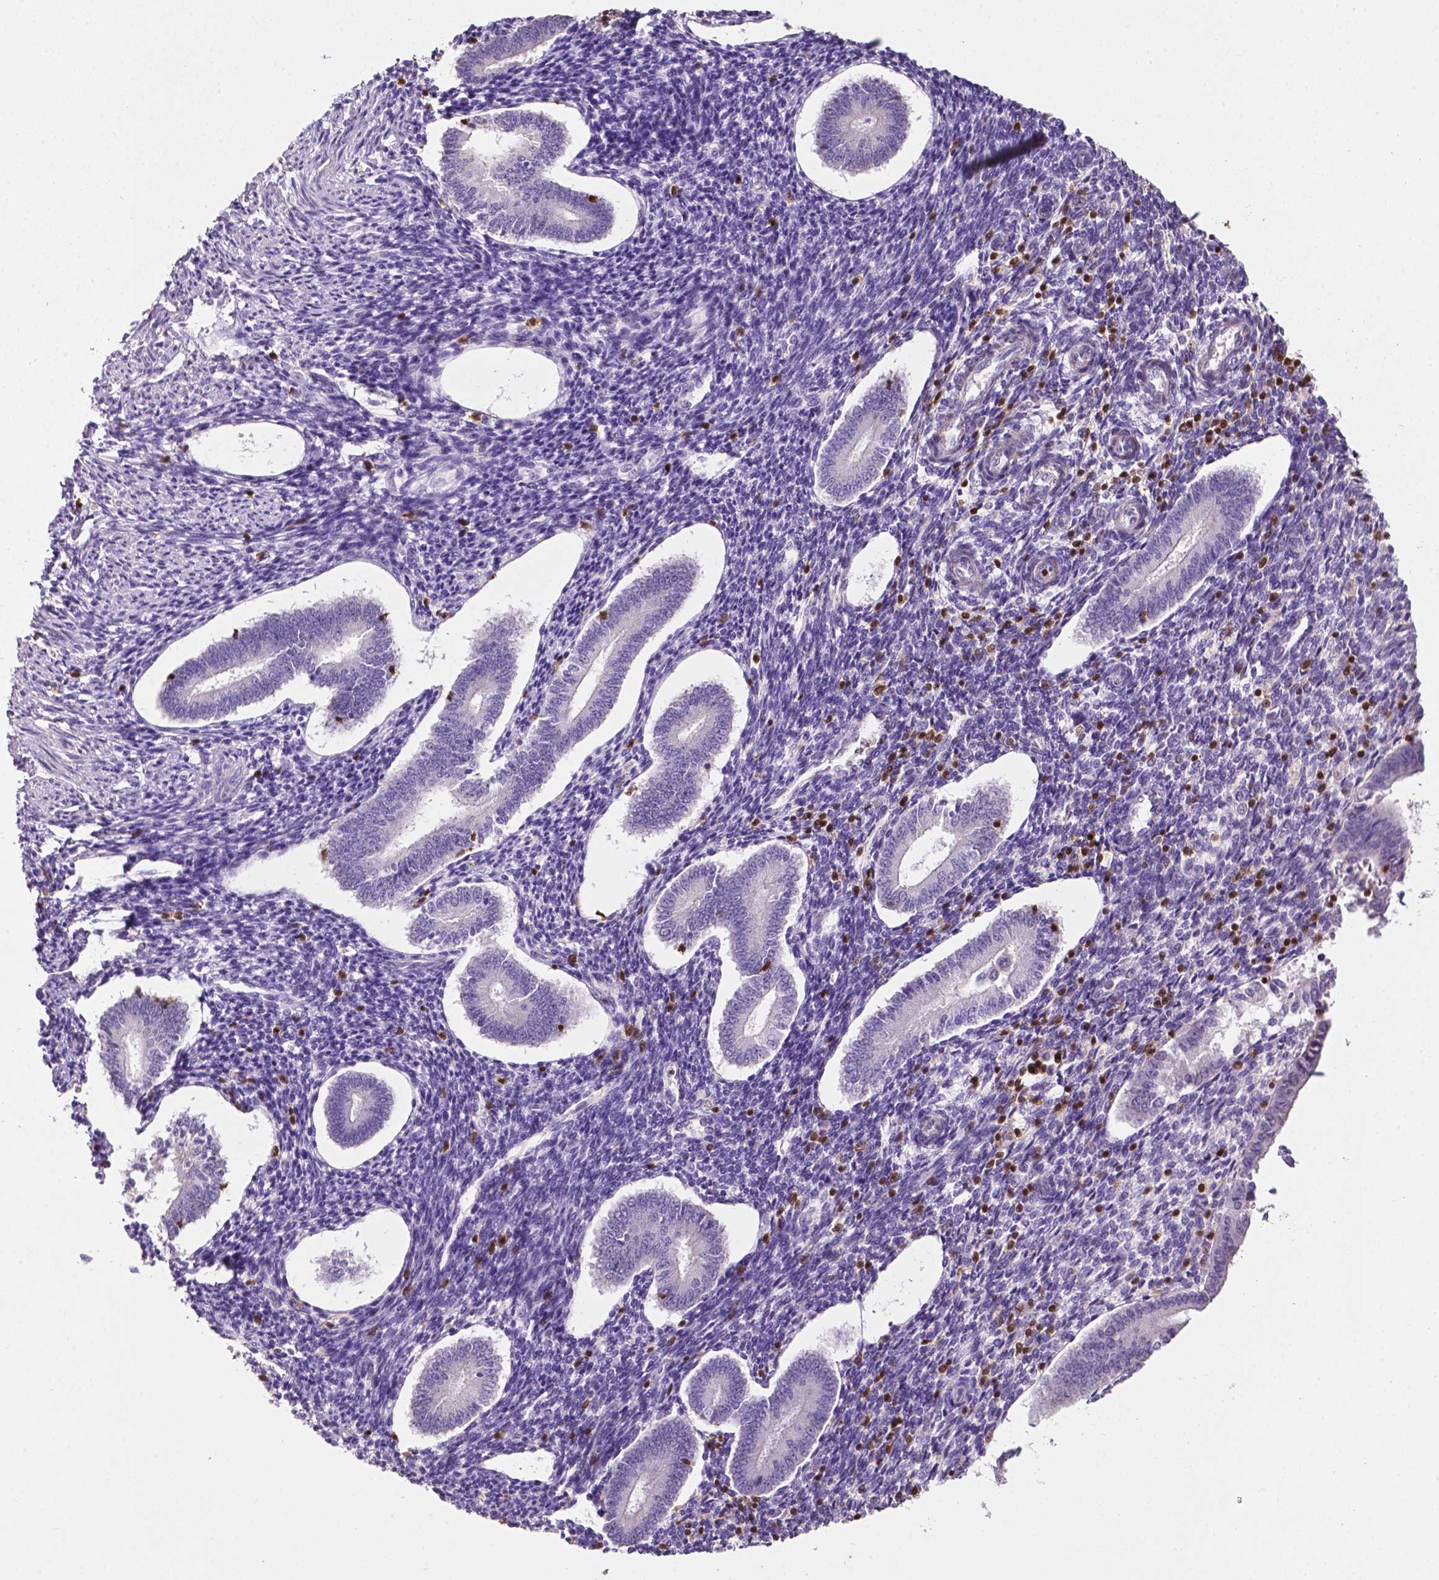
{"staining": {"intensity": "negative", "quantity": "none", "location": "none"}, "tissue": "endometrium", "cell_type": "Cells in endometrial stroma", "image_type": "normal", "snomed": [{"axis": "morphology", "description": "Normal tissue, NOS"}, {"axis": "topography", "description": "Endometrium"}], "caption": "This is an immunohistochemistry image of unremarkable endometrium. There is no staining in cells in endometrial stroma.", "gene": "TBC1D10C", "patient": {"sex": "female", "age": 40}}